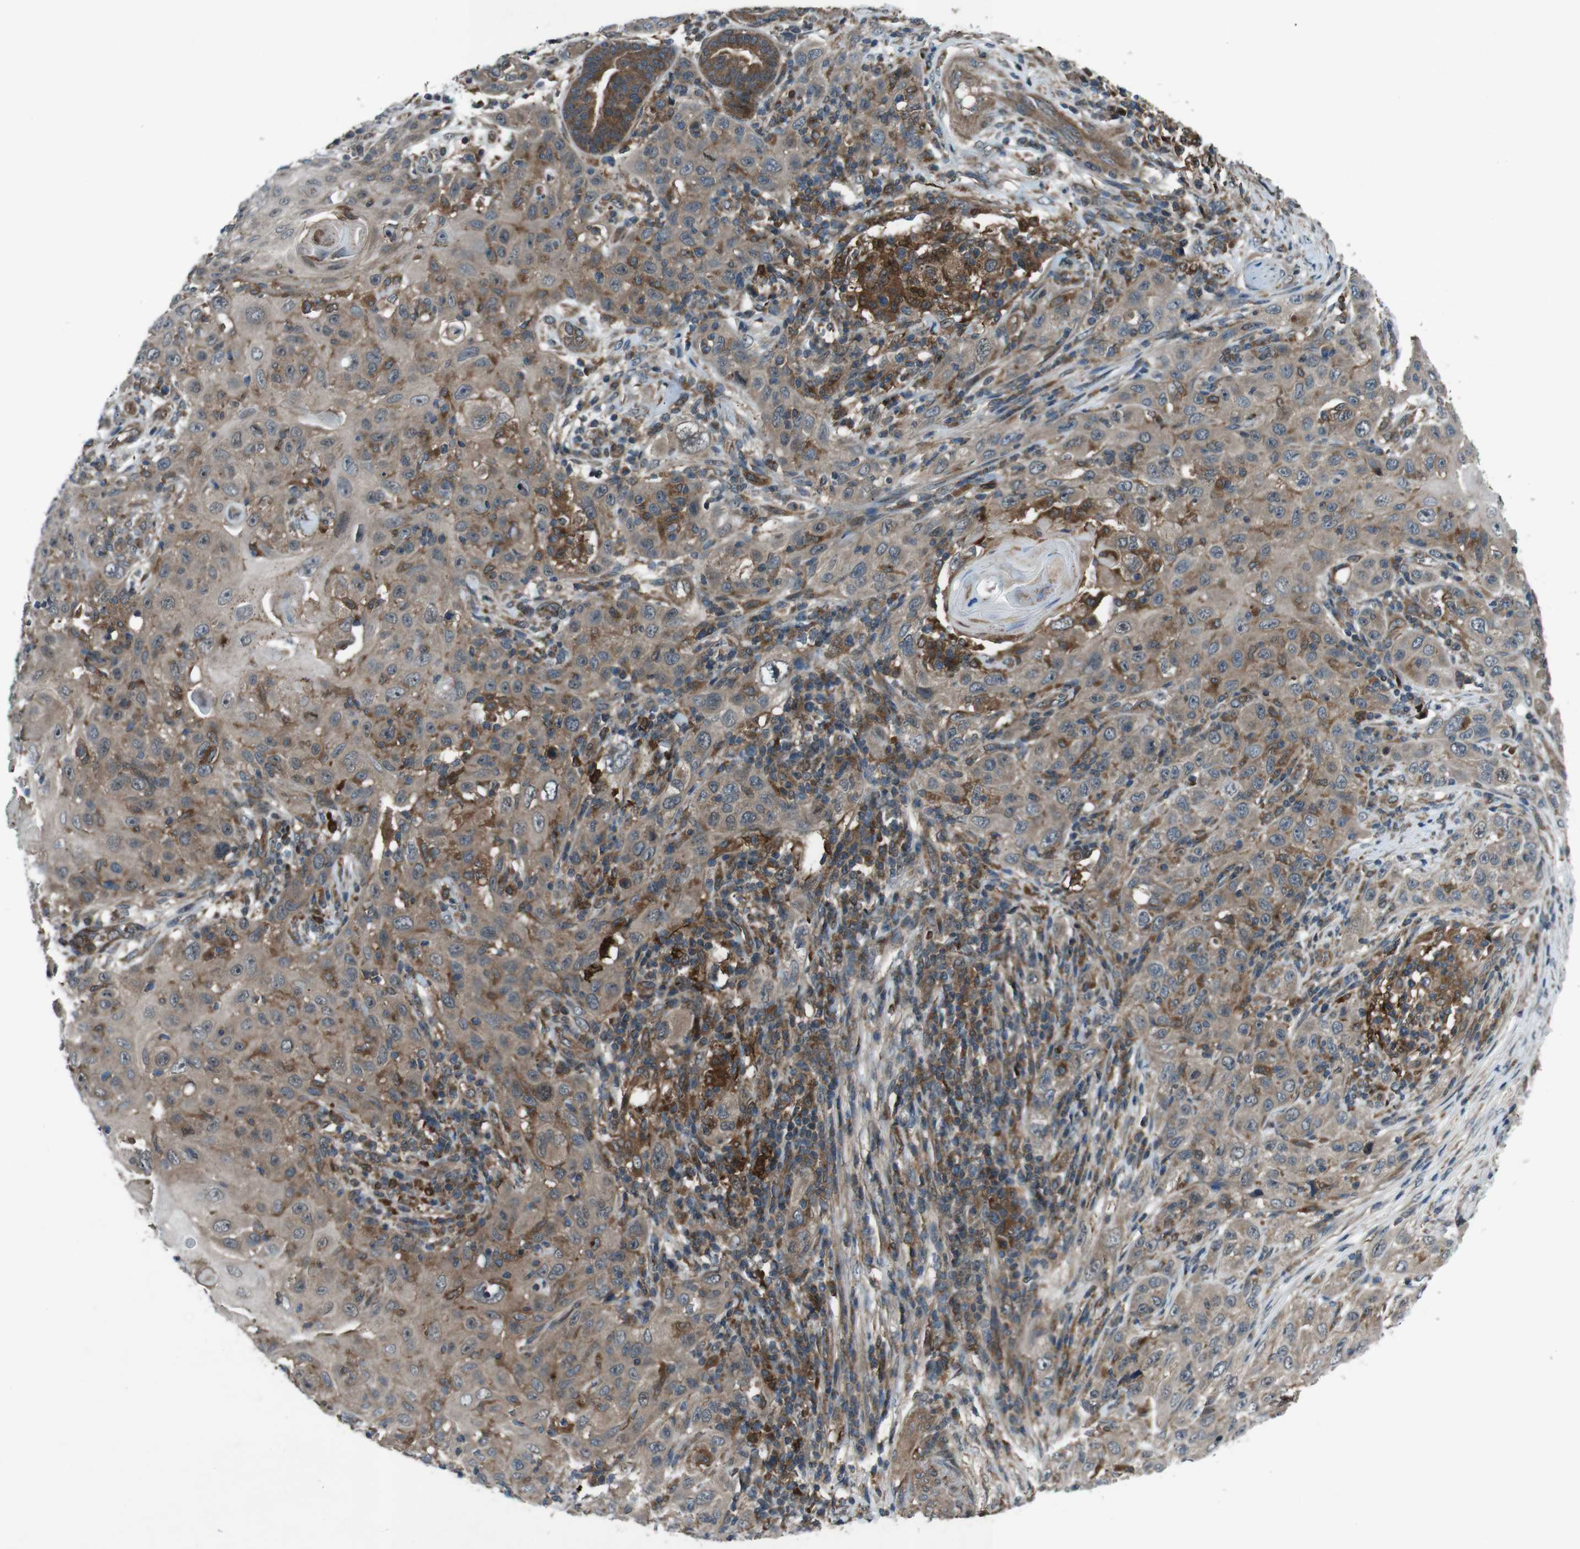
{"staining": {"intensity": "weak", "quantity": ">75%", "location": "cytoplasmic/membranous"}, "tissue": "skin cancer", "cell_type": "Tumor cells", "image_type": "cancer", "snomed": [{"axis": "morphology", "description": "Squamous cell carcinoma, NOS"}, {"axis": "topography", "description": "Skin"}], "caption": "This photomicrograph reveals immunohistochemistry staining of skin cancer (squamous cell carcinoma), with low weak cytoplasmic/membranous positivity in approximately >75% of tumor cells.", "gene": "SLC27A4", "patient": {"sex": "female", "age": 88}}